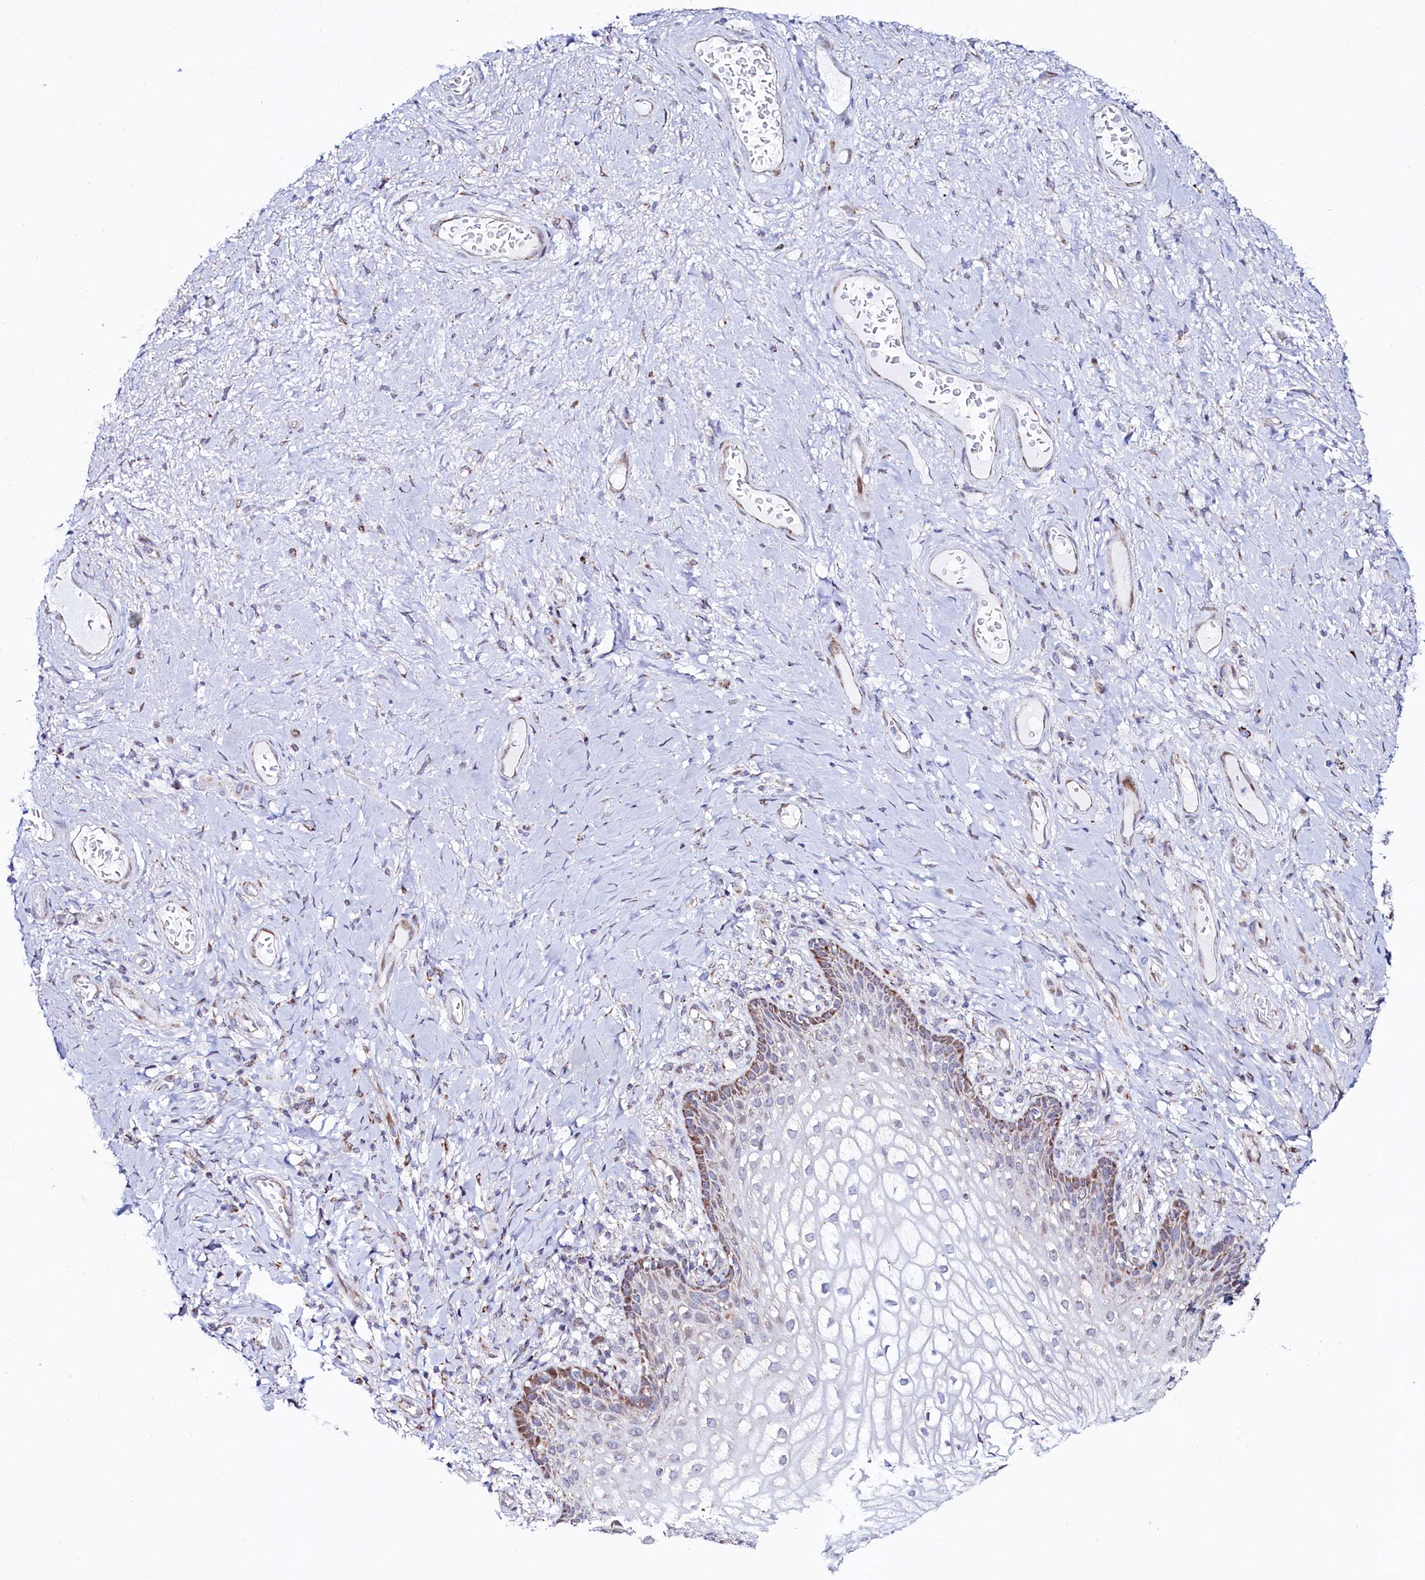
{"staining": {"intensity": "moderate", "quantity": "25%-75%", "location": "cytoplasmic/membranous"}, "tissue": "vagina", "cell_type": "Squamous epithelial cells", "image_type": "normal", "snomed": [{"axis": "morphology", "description": "Normal tissue, NOS"}, {"axis": "topography", "description": "Vagina"}], "caption": "Immunohistochemical staining of normal human vagina demonstrates 25%-75% levels of moderate cytoplasmic/membranous protein positivity in about 25%-75% of squamous epithelial cells. (Stains: DAB in brown, nuclei in blue, Microscopy: brightfield microscopy at high magnification).", "gene": "HDGFL3", "patient": {"sex": "female", "age": 60}}